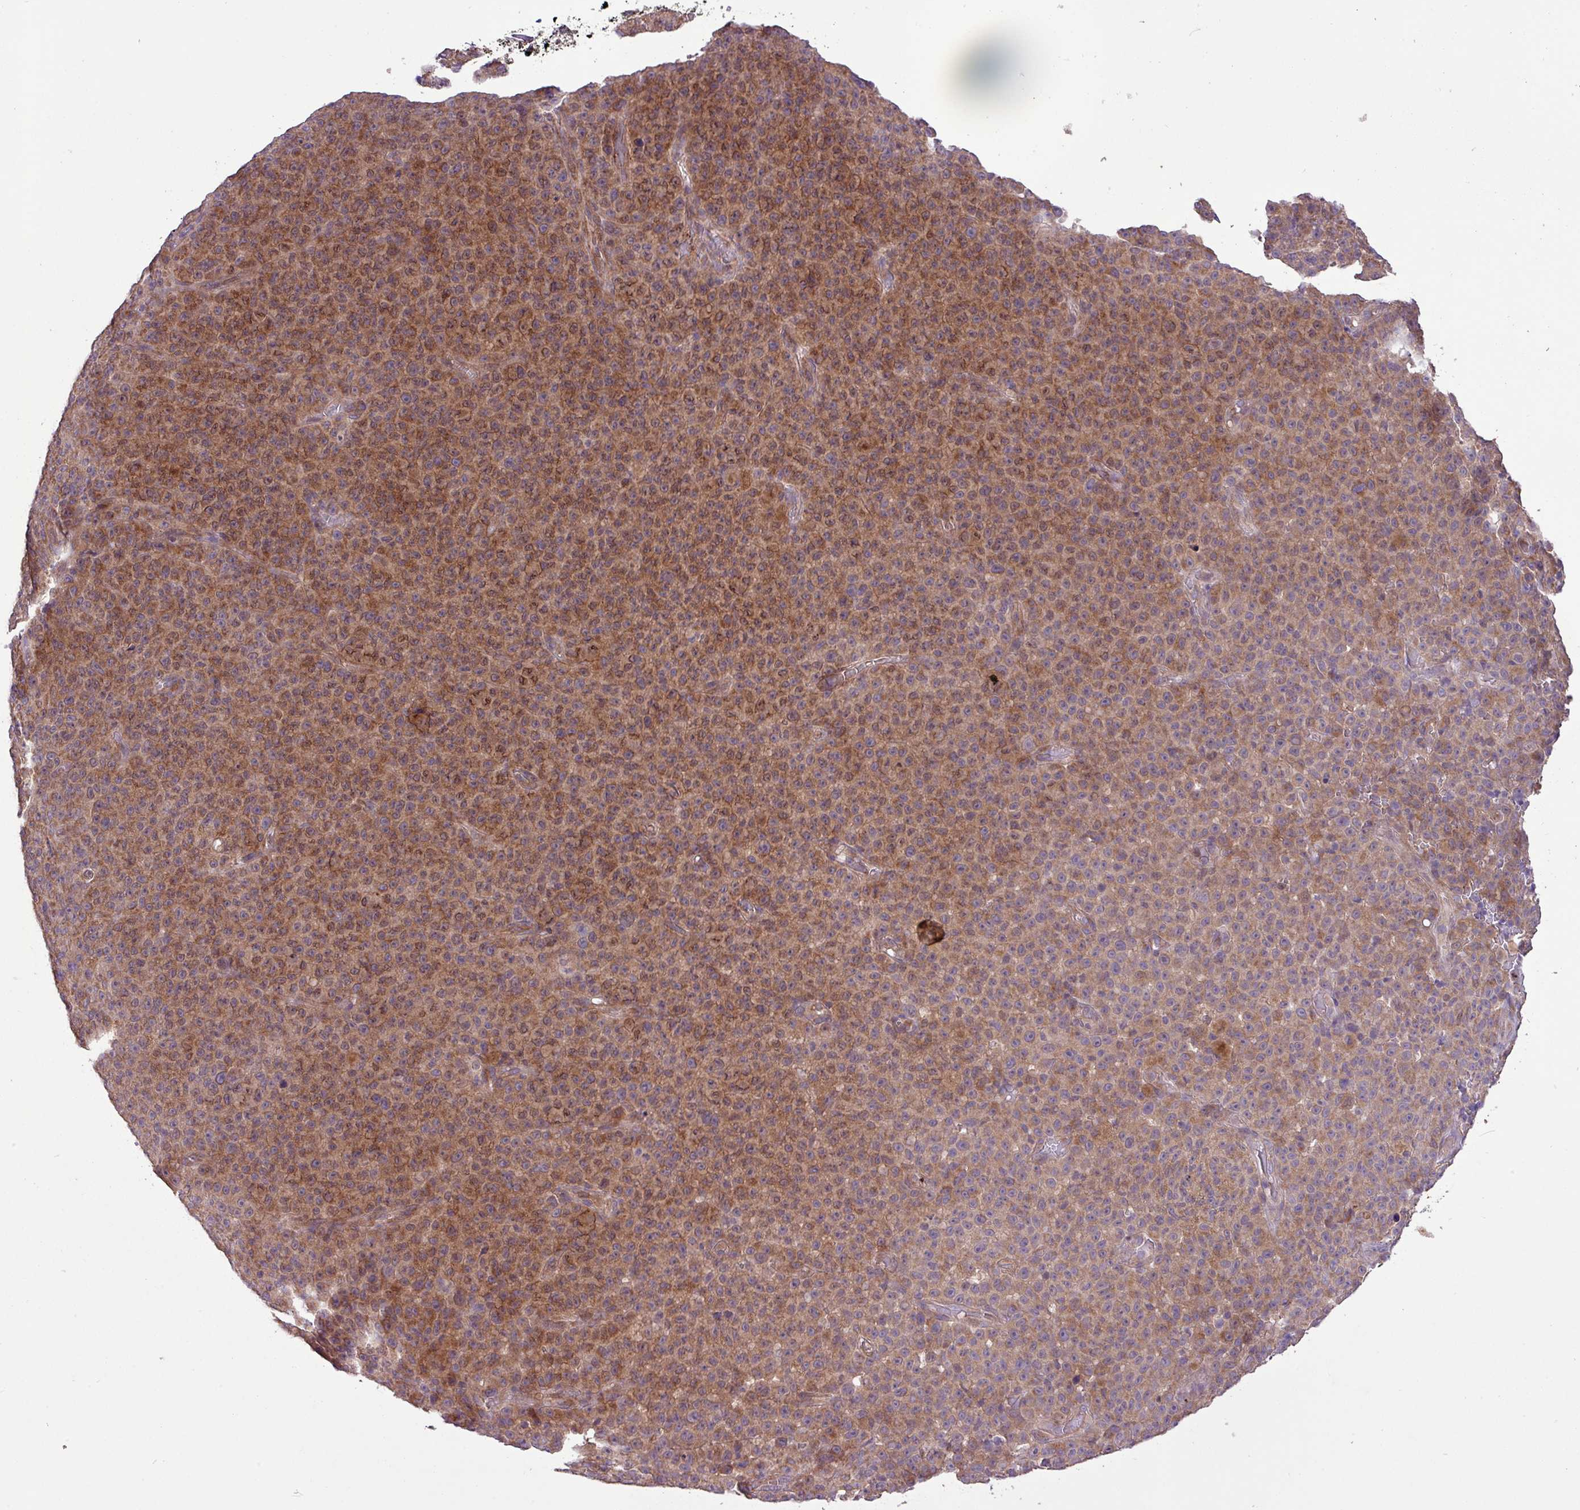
{"staining": {"intensity": "moderate", "quantity": ">75%", "location": "cytoplasmic/membranous"}, "tissue": "melanoma", "cell_type": "Tumor cells", "image_type": "cancer", "snomed": [{"axis": "morphology", "description": "Malignant melanoma, NOS"}, {"axis": "topography", "description": "Skin"}], "caption": "Immunohistochemical staining of malignant melanoma demonstrates moderate cytoplasmic/membranous protein expression in approximately >75% of tumor cells.", "gene": "TIMM10B", "patient": {"sex": "female", "age": 82}}